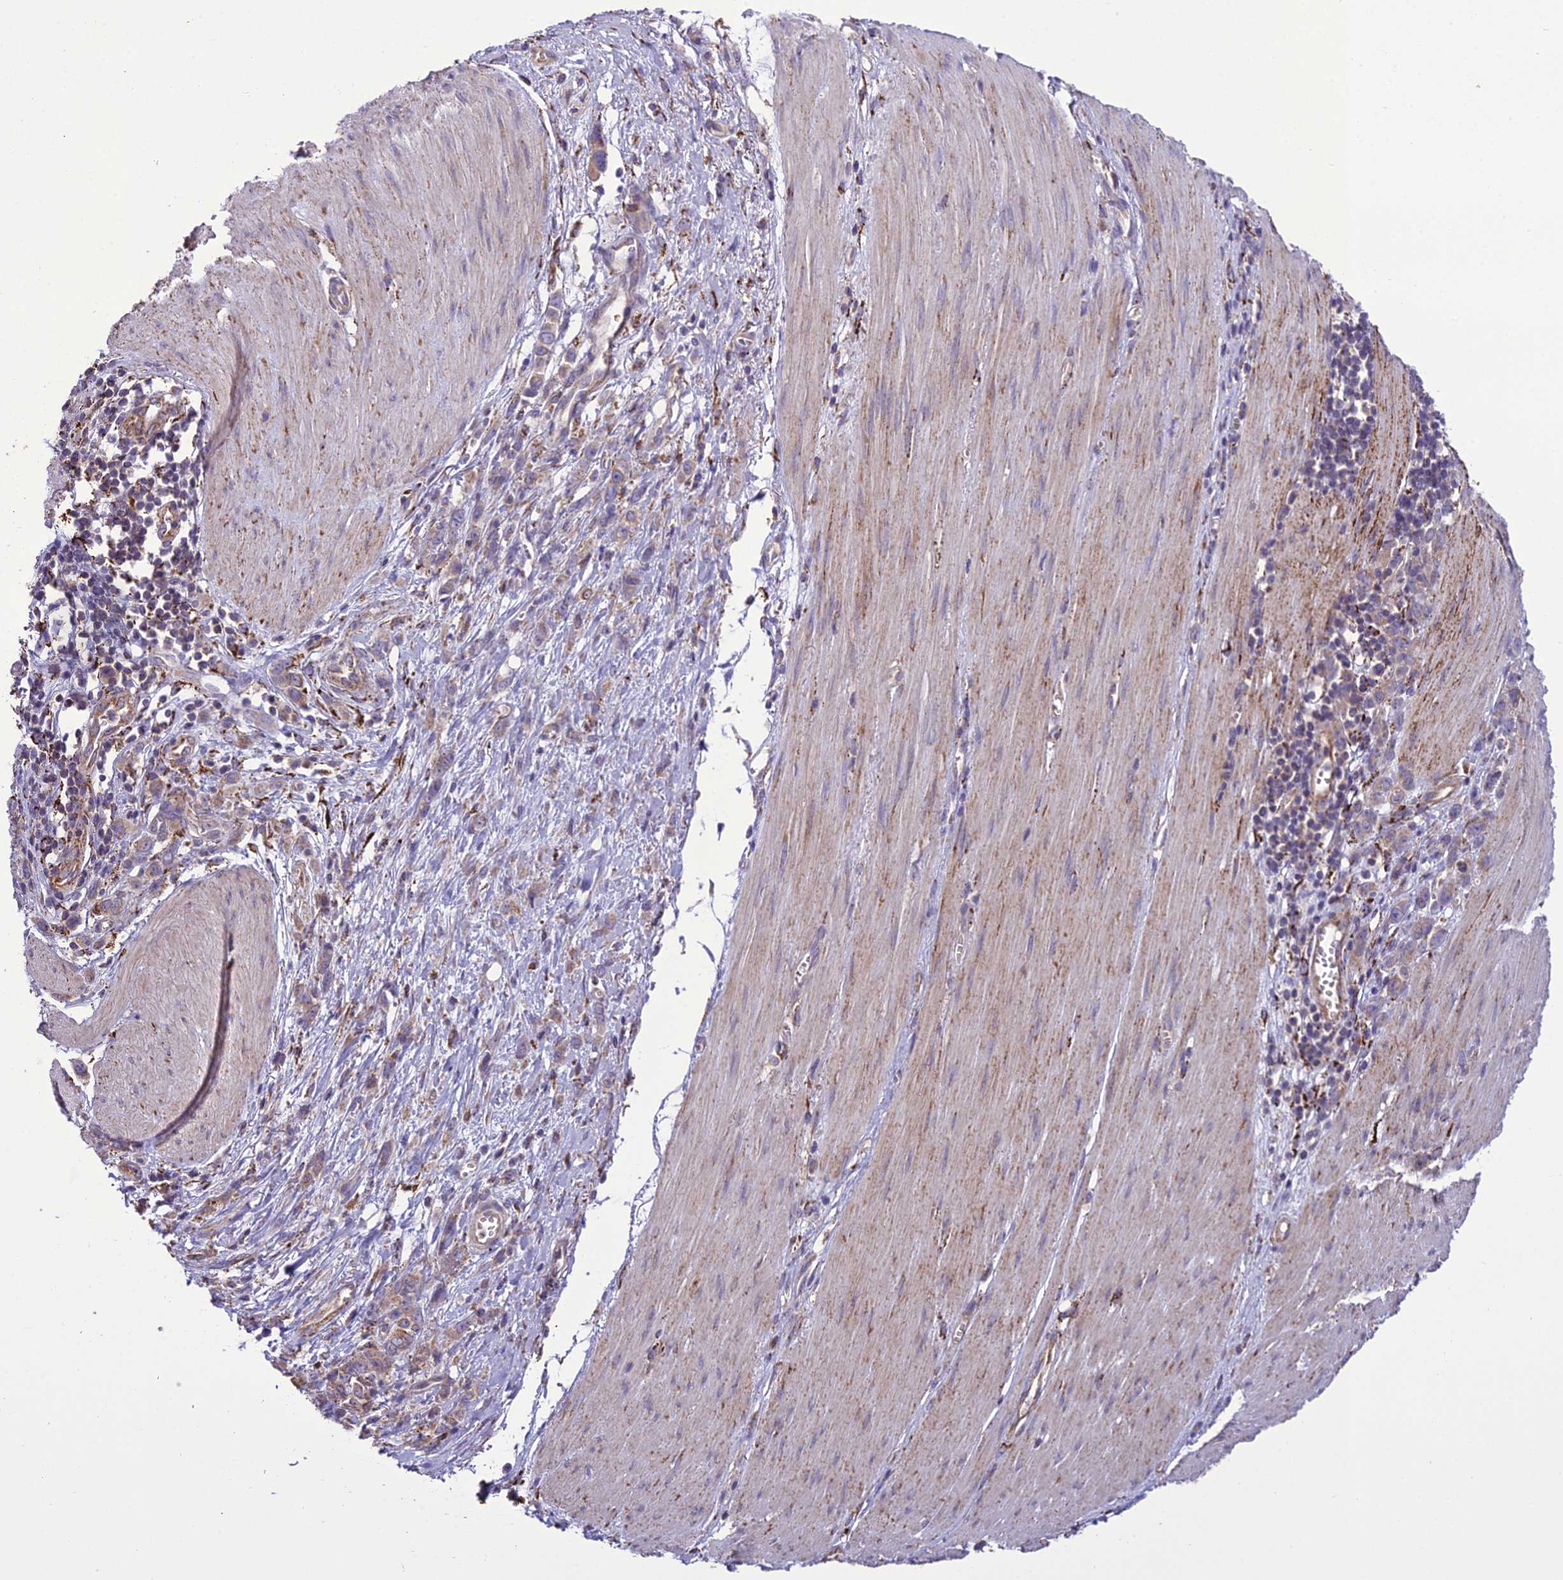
{"staining": {"intensity": "weak", "quantity": "<25%", "location": "cytoplasmic/membranous"}, "tissue": "stomach cancer", "cell_type": "Tumor cells", "image_type": "cancer", "snomed": [{"axis": "morphology", "description": "Adenocarcinoma, NOS"}, {"axis": "topography", "description": "Stomach"}], "caption": "Immunohistochemistry of human stomach cancer demonstrates no expression in tumor cells.", "gene": "TBC1D24", "patient": {"sex": "female", "age": 76}}